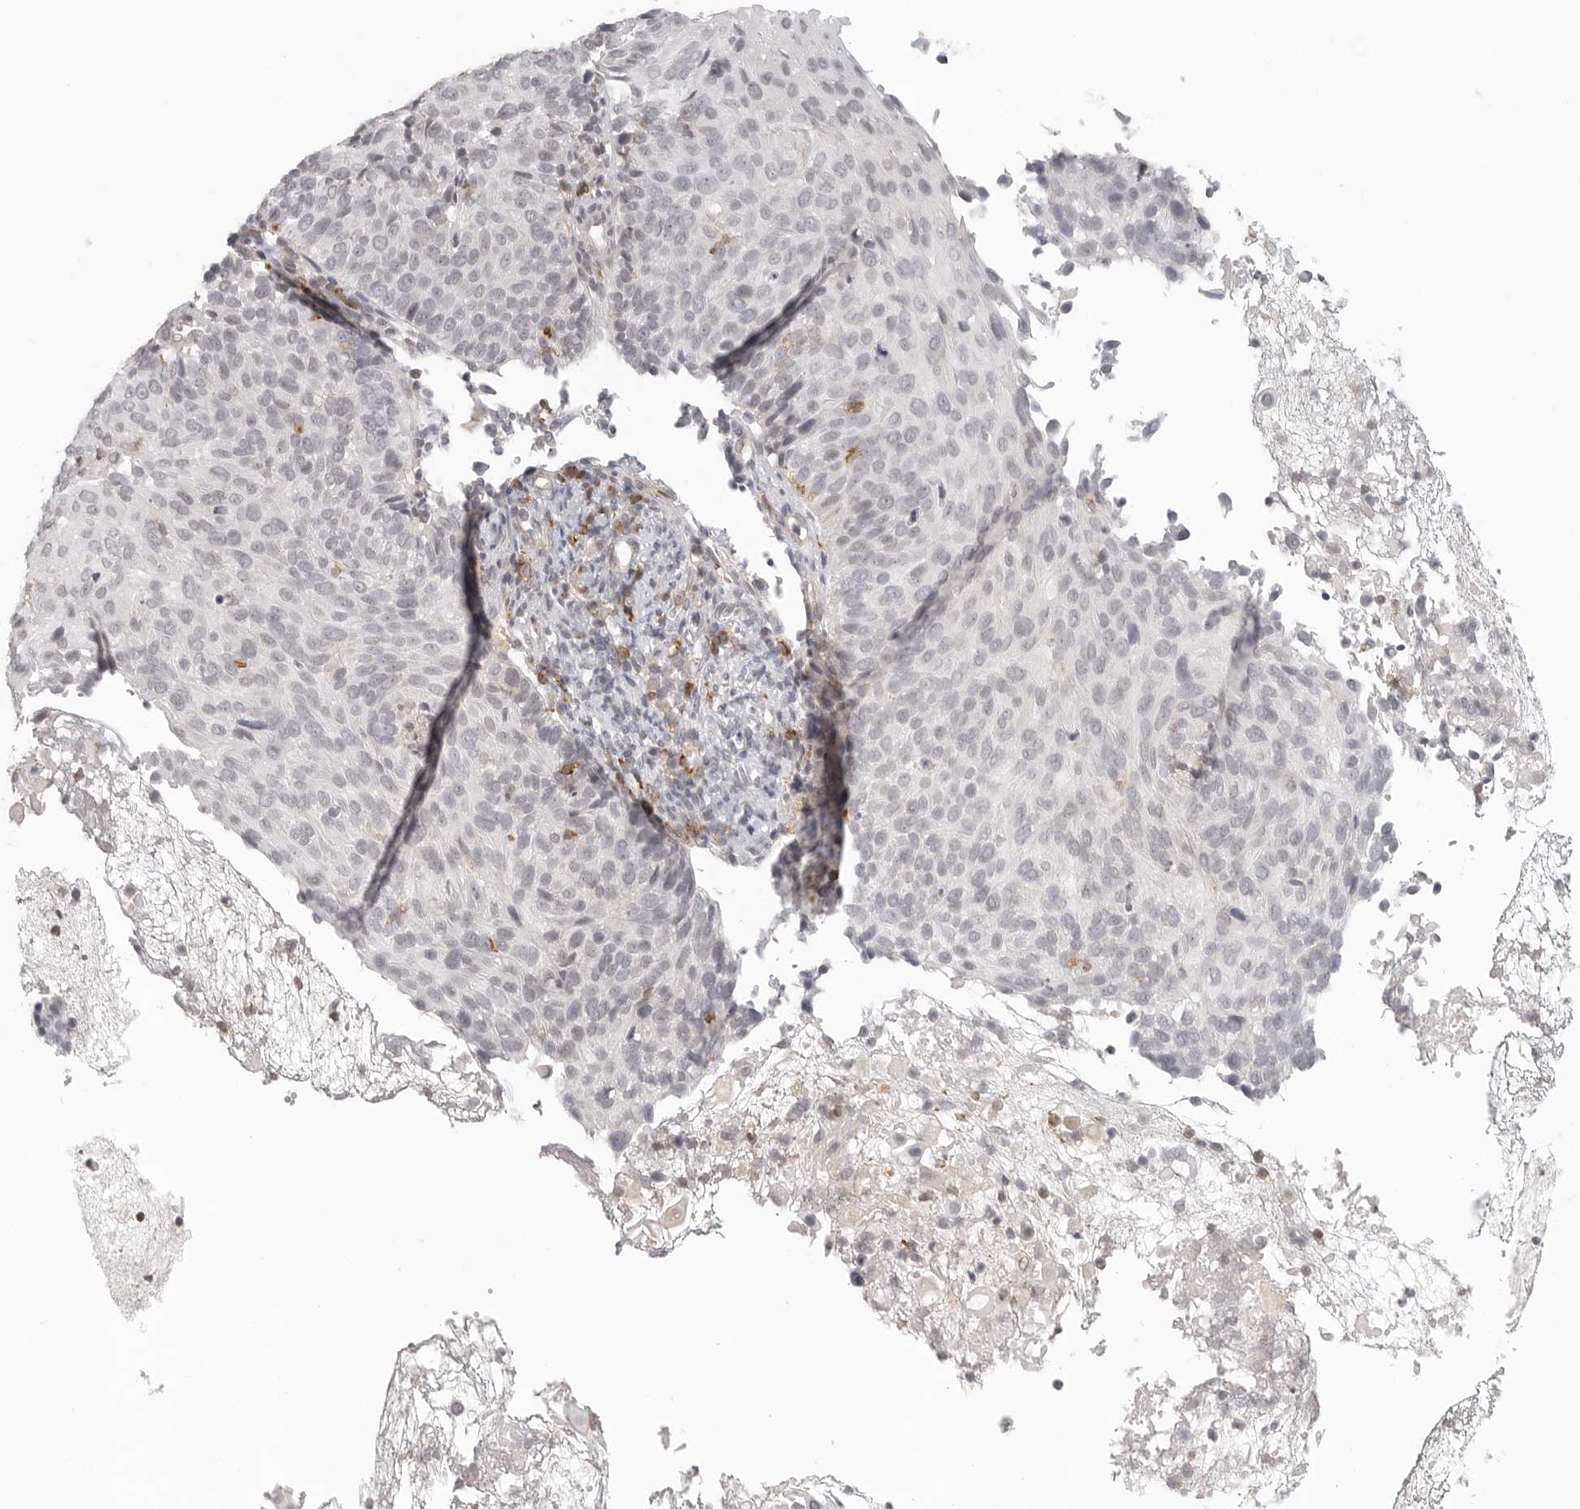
{"staining": {"intensity": "negative", "quantity": "none", "location": "none"}, "tissue": "cervical cancer", "cell_type": "Tumor cells", "image_type": "cancer", "snomed": [{"axis": "morphology", "description": "Squamous cell carcinoma, NOS"}, {"axis": "topography", "description": "Cervix"}], "caption": "IHC photomicrograph of neoplastic tissue: human cervical squamous cell carcinoma stained with DAB demonstrates no significant protein staining in tumor cells.", "gene": "SH3KBP1", "patient": {"sex": "female", "age": 74}}